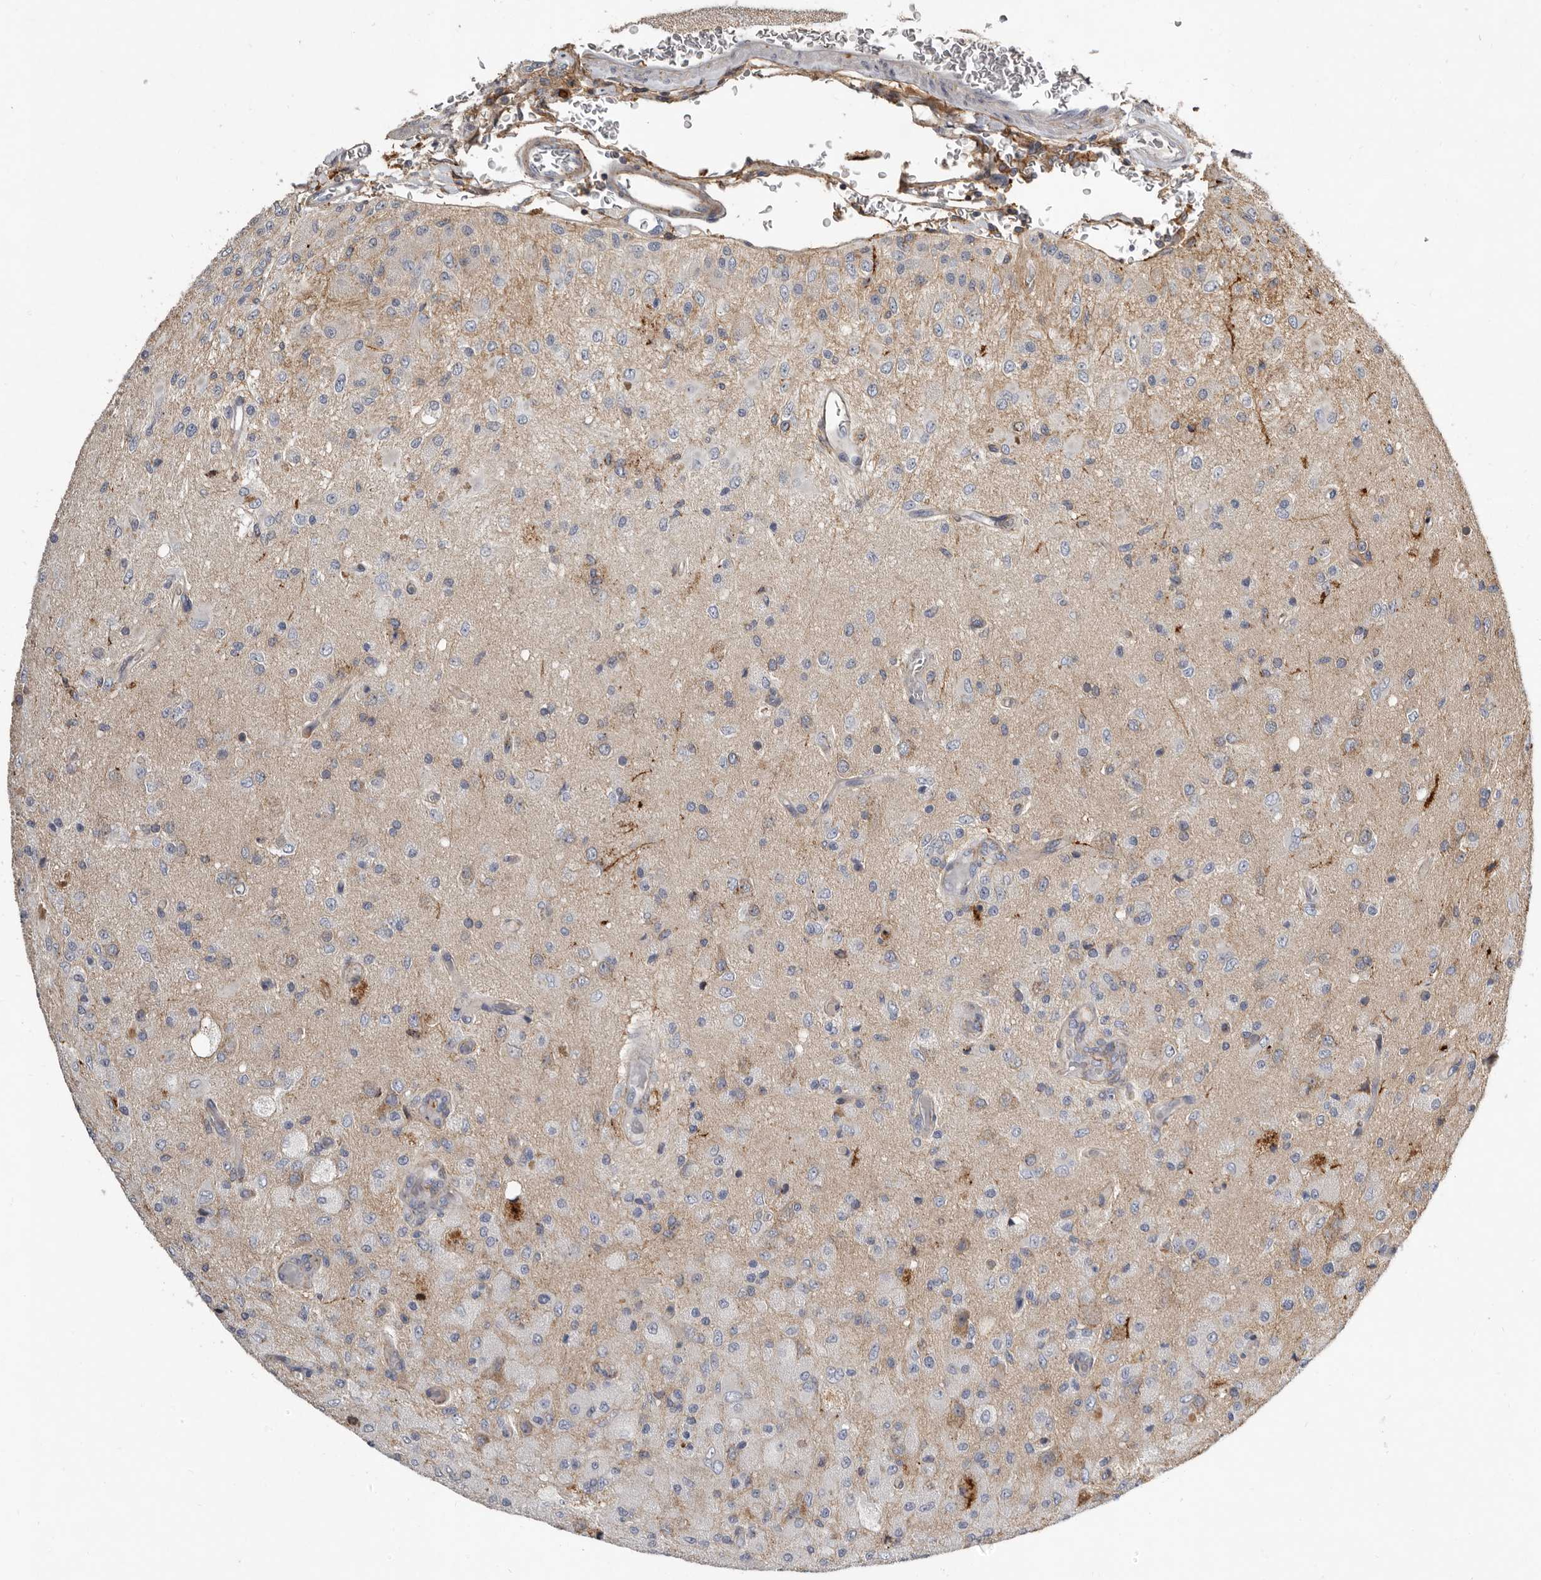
{"staining": {"intensity": "negative", "quantity": "none", "location": "none"}, "tissue": "glioma", "cell_type": "Tumor cells", "image_type": "cancer", "snomed": [{"axis": "morphology", "description": "Normal tissue, NOS"}, {"axis": "morphology", "description": "Glioma, malignant, High grade"}, {"axis": "topography", "description": "Cerebral cortex"}], "caption": "Micrograph shows no significant protein staining in tumor cells of glioma. The staining is performed using DAB (3,3'-diaminobenzidine) brown chromogen with nuclei counter-stained in using hematoxylin.", "gene": "KIF26B", "patient": {"sex": "male", "age": 77}}